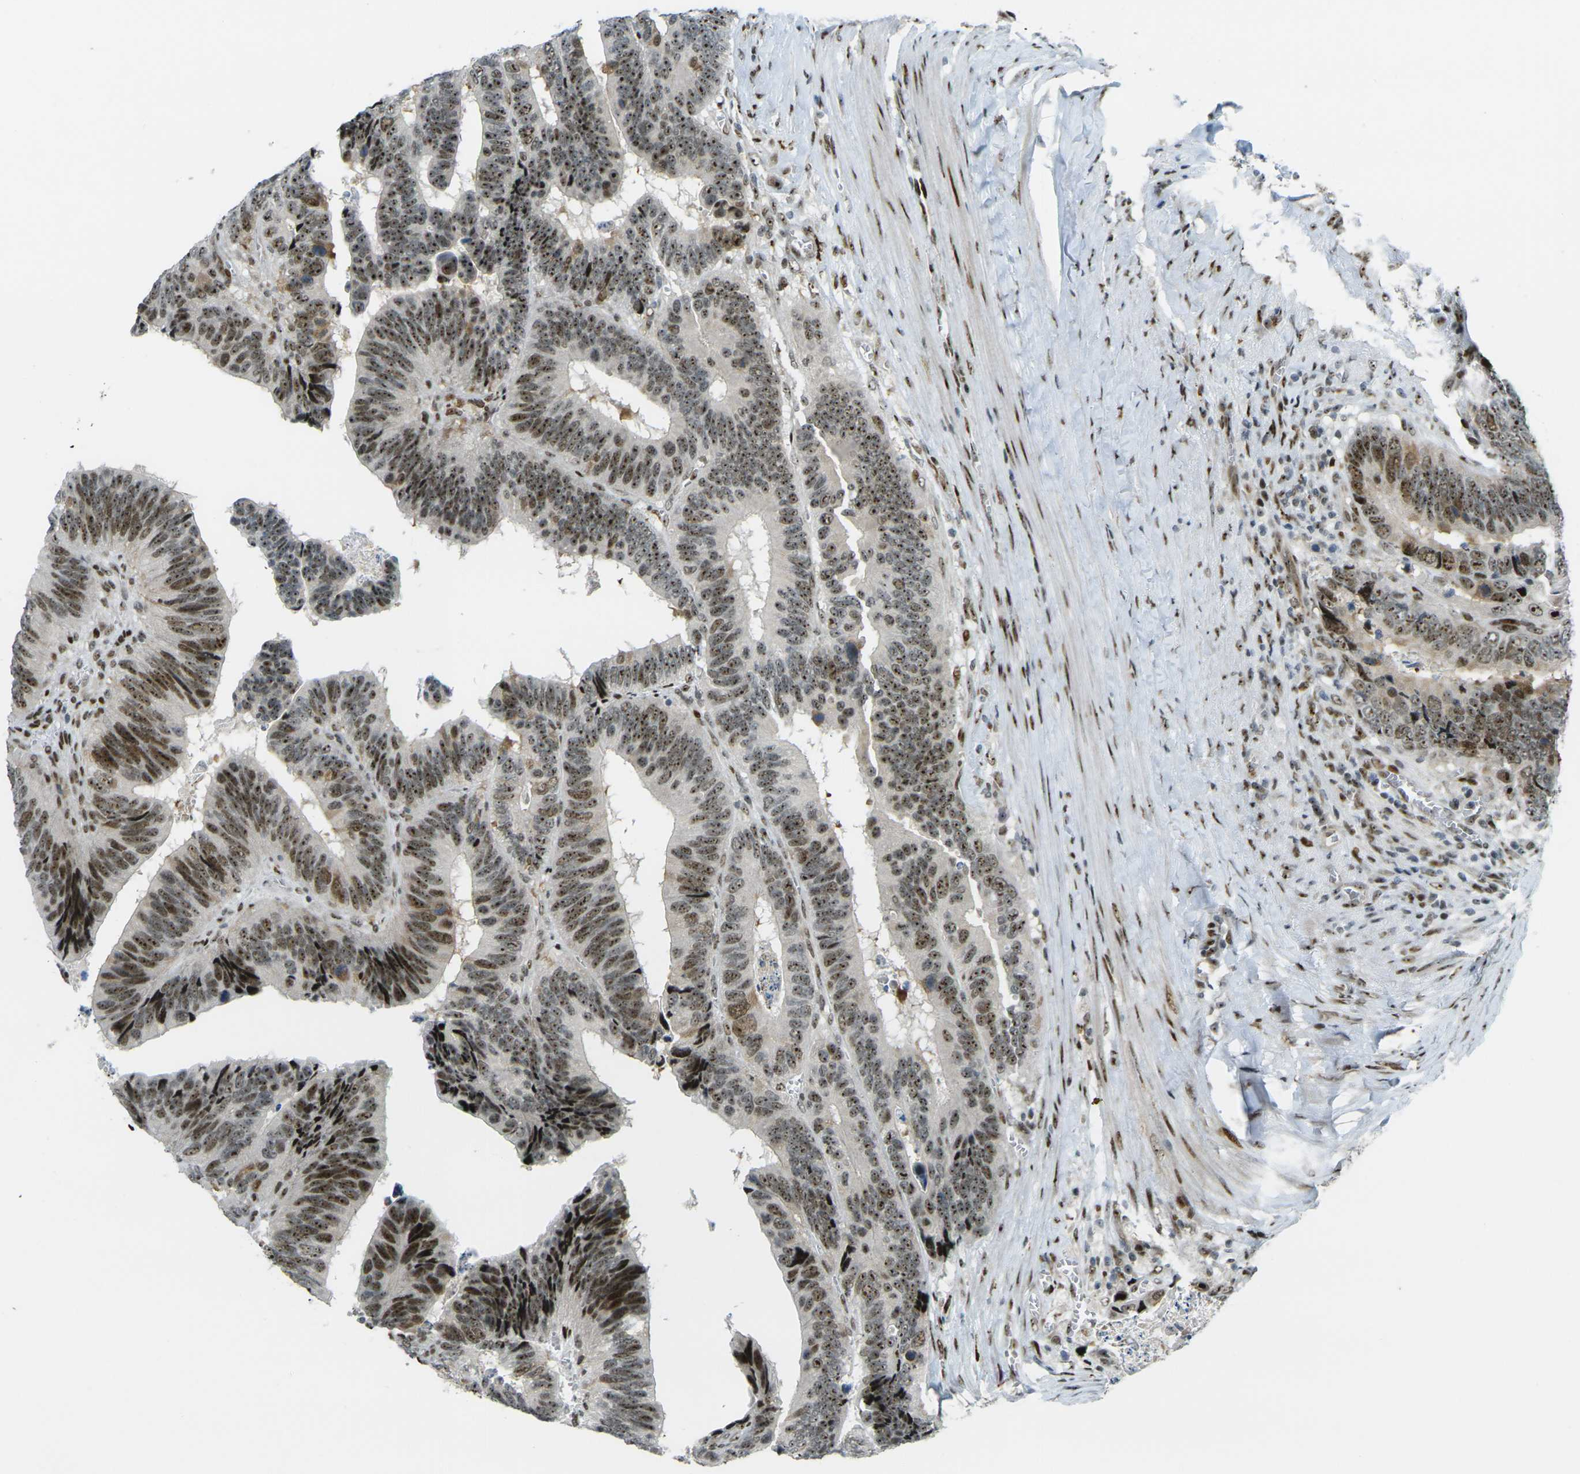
{"staining": {"intensity": "strong", "quantity": ">75%", "location": "nuclear"}, "tissue": "colorectal cancer", "cell_type": "Tumor cells", "image_type": "cancer", "snomed": [{"axis": "morphology", "description": "Adenocarcinoma, NOS"}, {"axis": "topography", "description": "Colon"}], "caption": "The histopathology image demonstrates a brown stain indicating the presence of a protein in the nuclear of tumor cells in colorectal adenocarcinoma.", "gene": "UBE2C", "patient": {"sex": "male", "age": 72}}